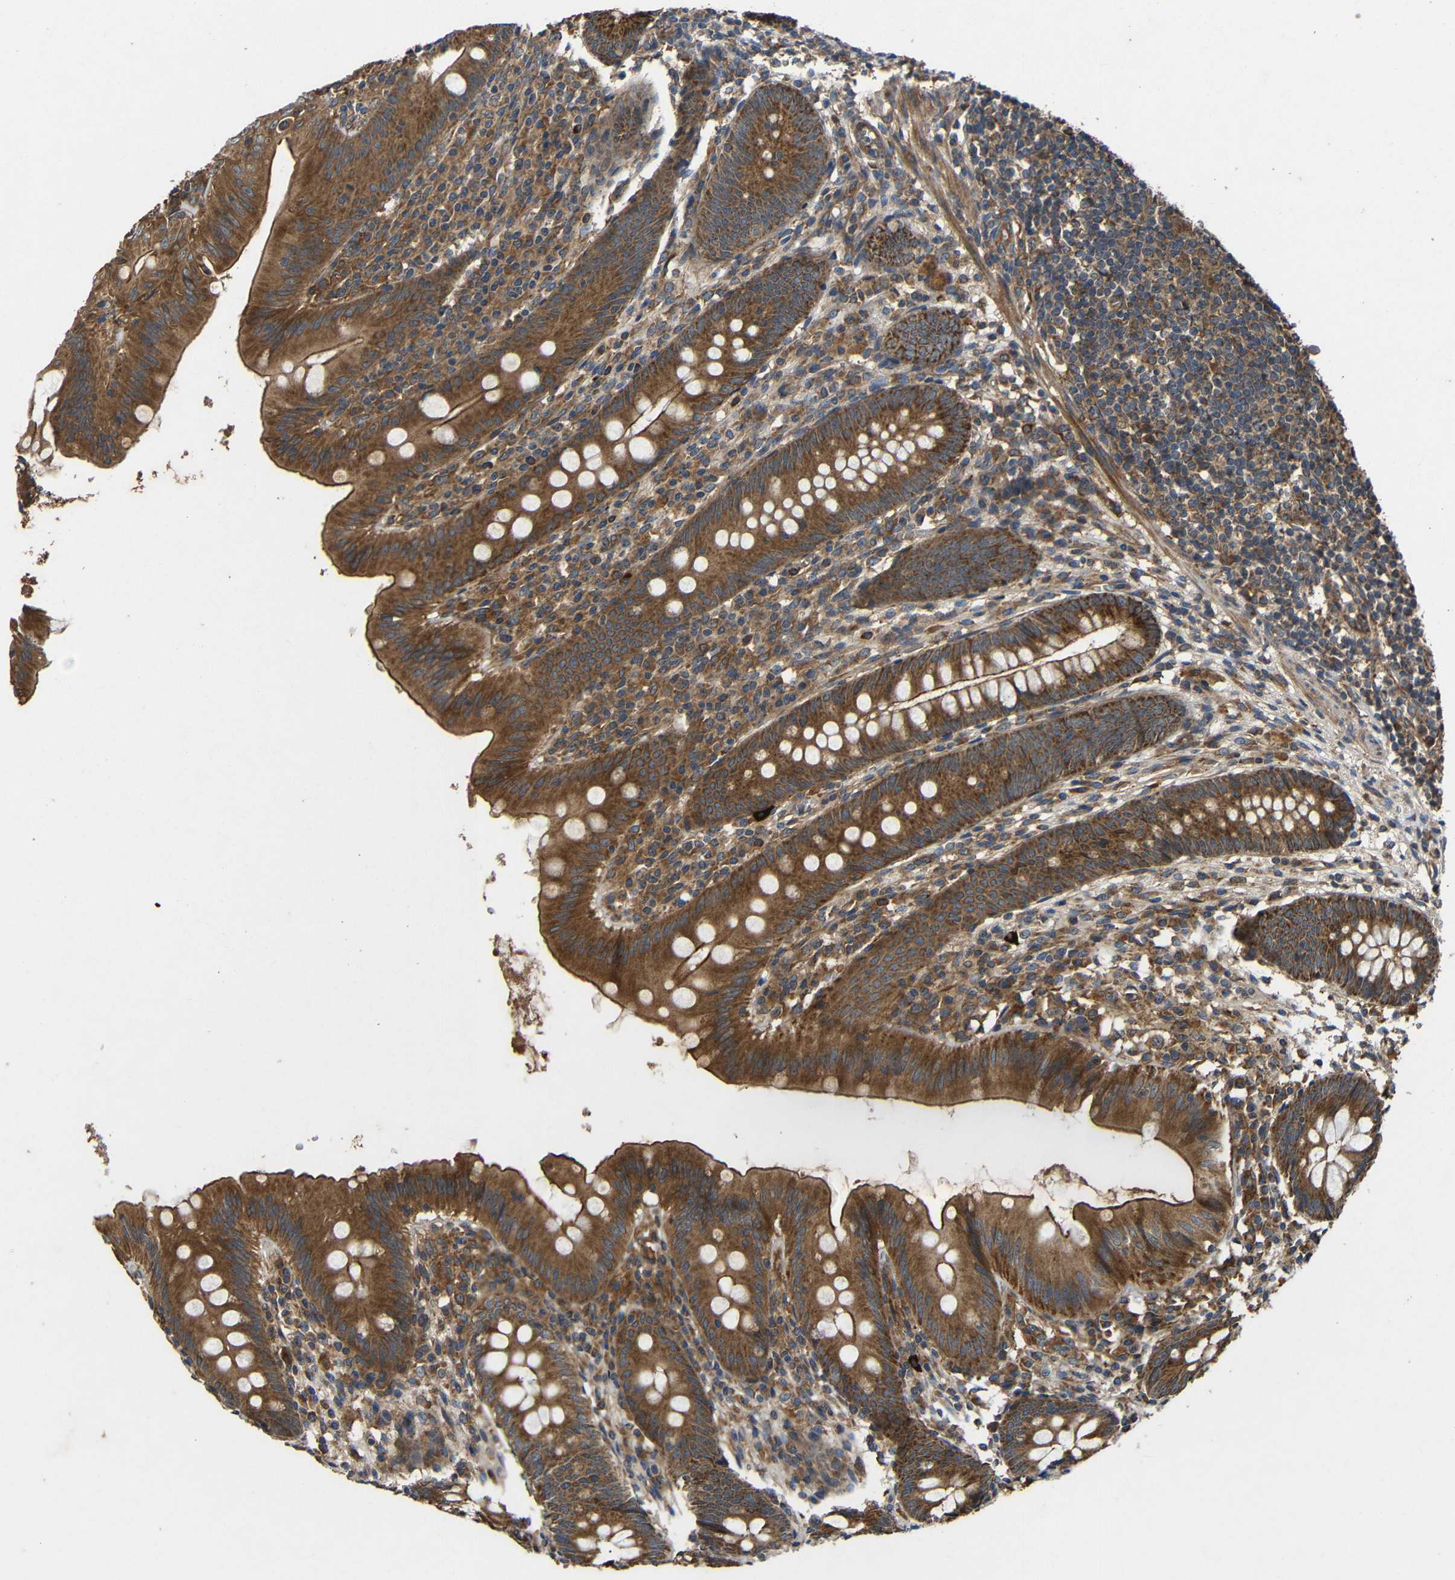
{"staining": {"intensity": "strong", "quantity": ">75%", "location": "cytoplasmic/membranous"}, "tissue": "appendix", "cell_type": "Glandular cells", "image_type": "normal", "snomed": [{"axis": "morphology", "description": "Normal tissue, NOS"}, {"axis": "topography", "description": "Appendix"}], "caption": "A brown stain labels strong cytoplasmic/membranous expression of a protein in glandular cells of normal human appendix.", "gene": "EIF2S1", "patient": {"sex": "male", "age": 56}}